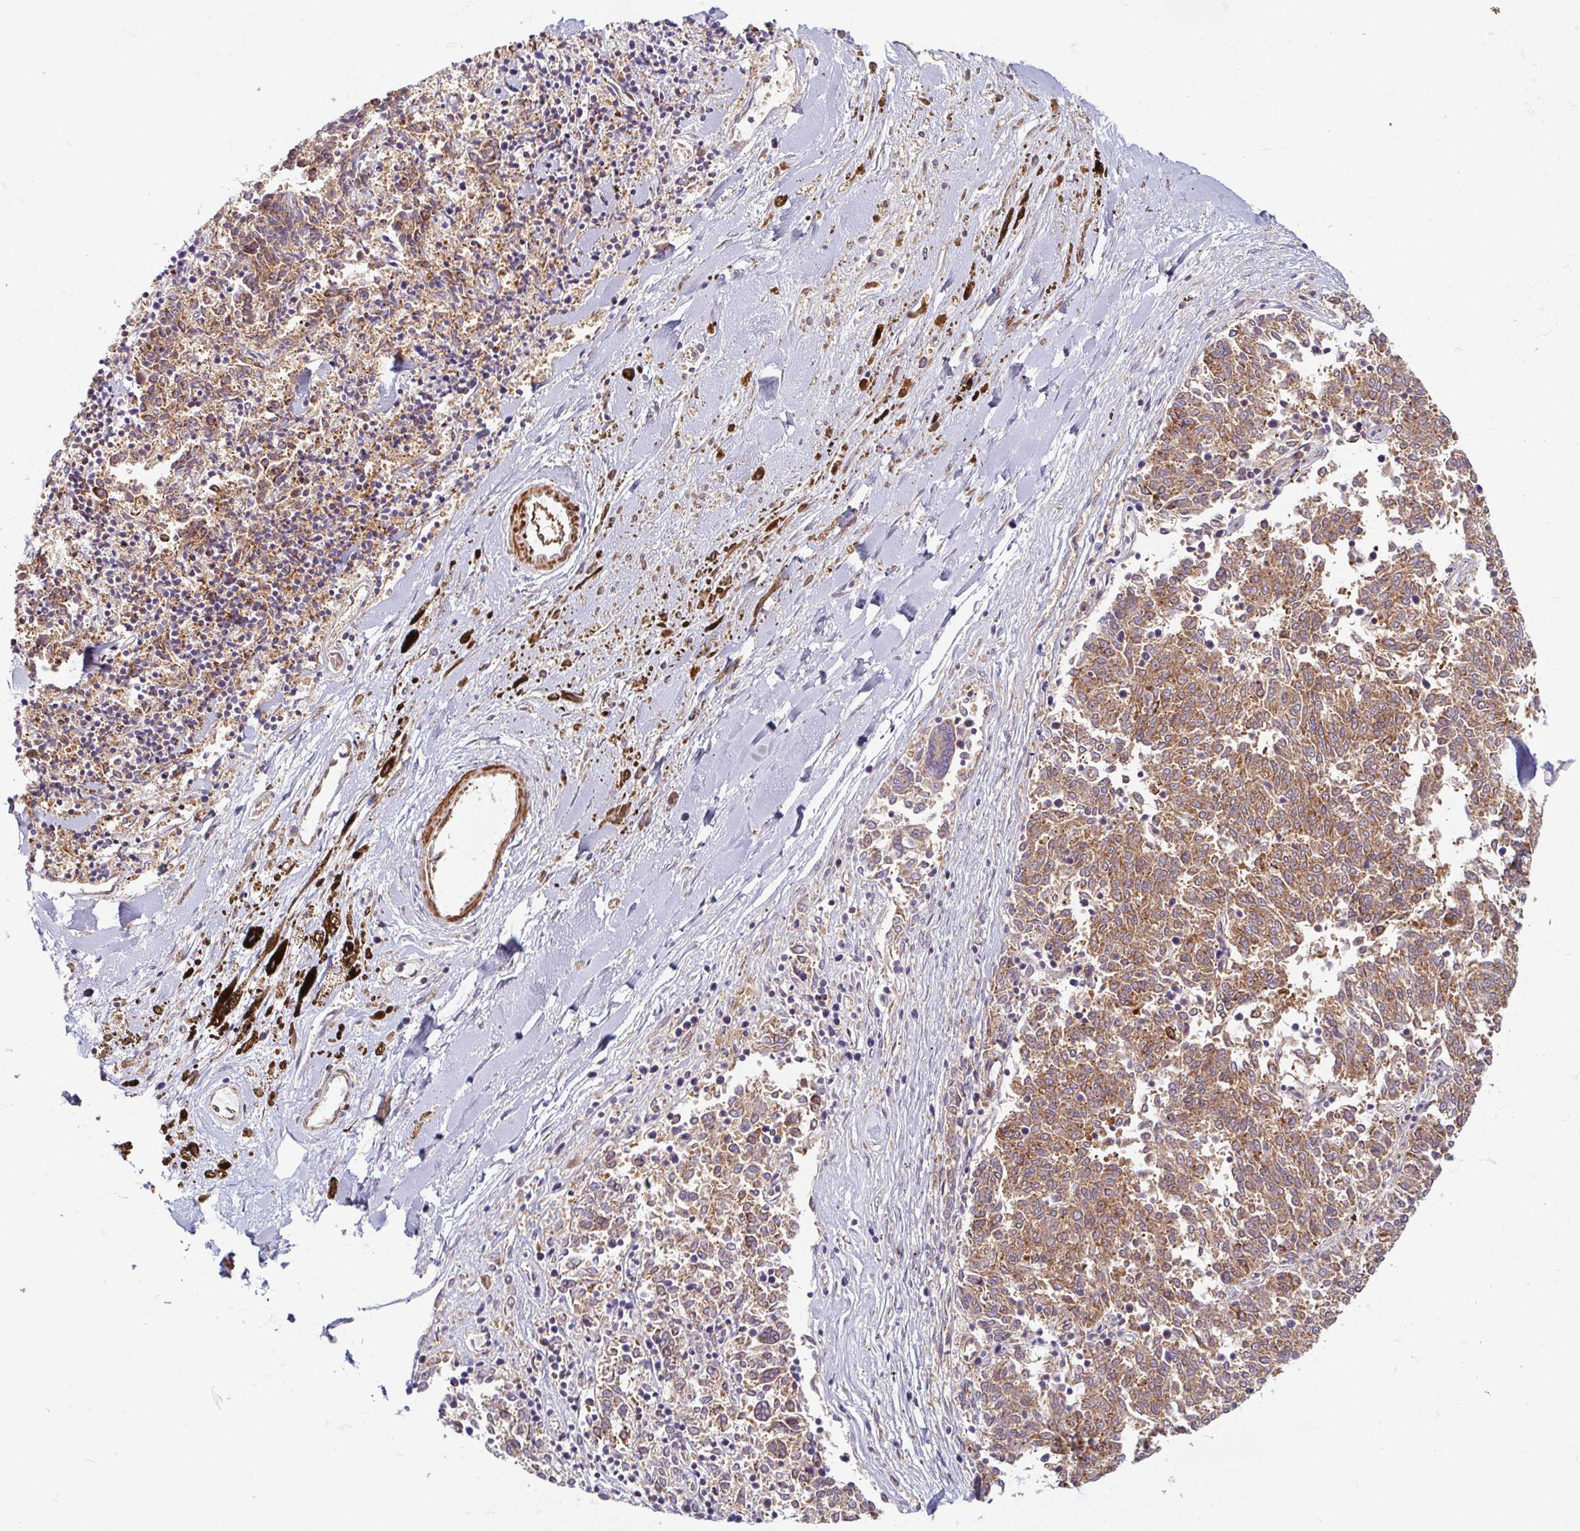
{"staining": {"intensity": "moderate", "quantity": ">75%", "location": "cytoplasmic/membranous"}, "tissue": "melanoma", "cell_type": "Tumor cells", "image_type": "cancer", "snomed": [{"axis": "morphology", "description": "Malignant melanoma, NOS"}, {"axis": "topography", "description": "Skin"}], "caption": "Malignant melanoma tissue demonstrates moderate cytoplasmic/membranous staining in about >75% of tumor cells (Stains: DAB in brown, nuclei in blue, Microscopy: brightfield microscopy at high magnification).", "gene": "BTF3", "patient": {"sex": "female", "age": 72}}